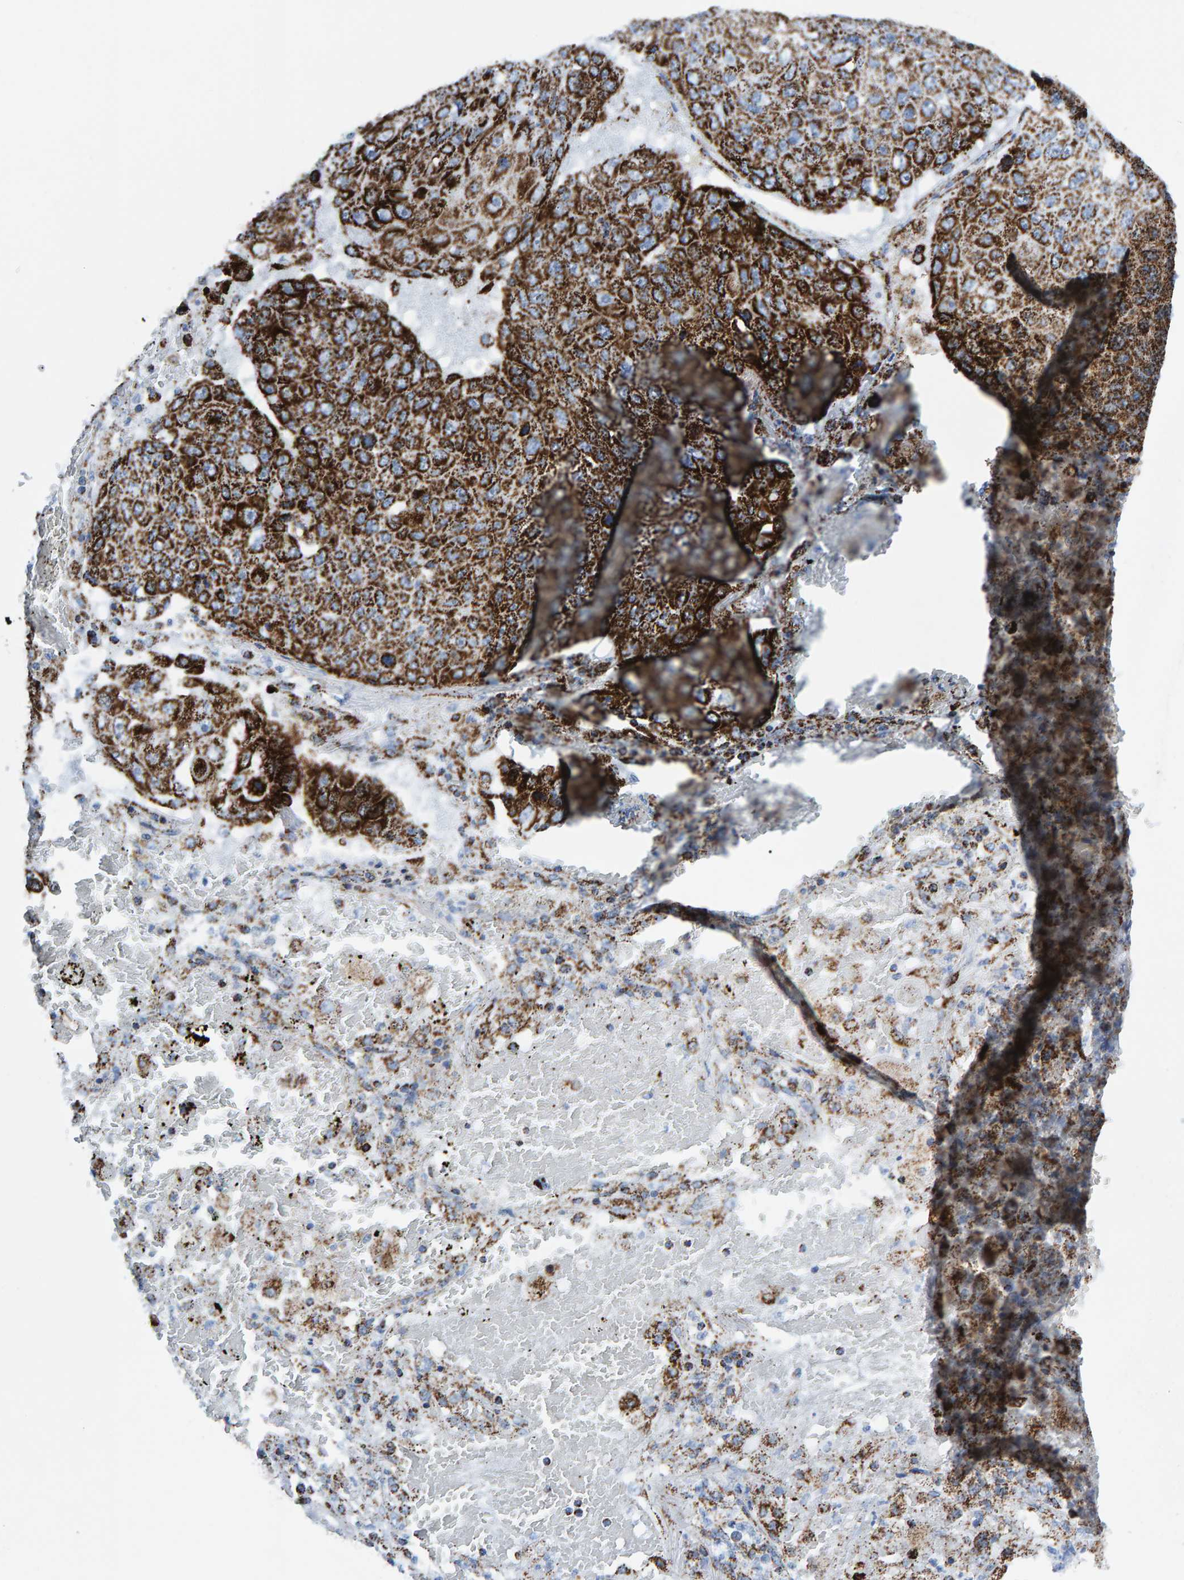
{"staining": {"intensity": "strong", "quantity": ">75%", "location": "cytoplasmic/membranous"}, "tissue": "lung cancer", "cell_type": "Tumor cells", "image_type": "cancer", "snomed": [{"axis": "morphology", "description": "Squamous cell carcinoma, NOS"}, {"axis": "topography", "description": "Lung"}], "caption": "The photomicrograph shows immunohistochemical staining of squamous cell carcinoma (lung). There is strong cytoplasmic/membranous positivity is present in about >75% of tumor cells.", "gene": "ENSG00000262660", "patient": {"sex": "male", "age": 61}}